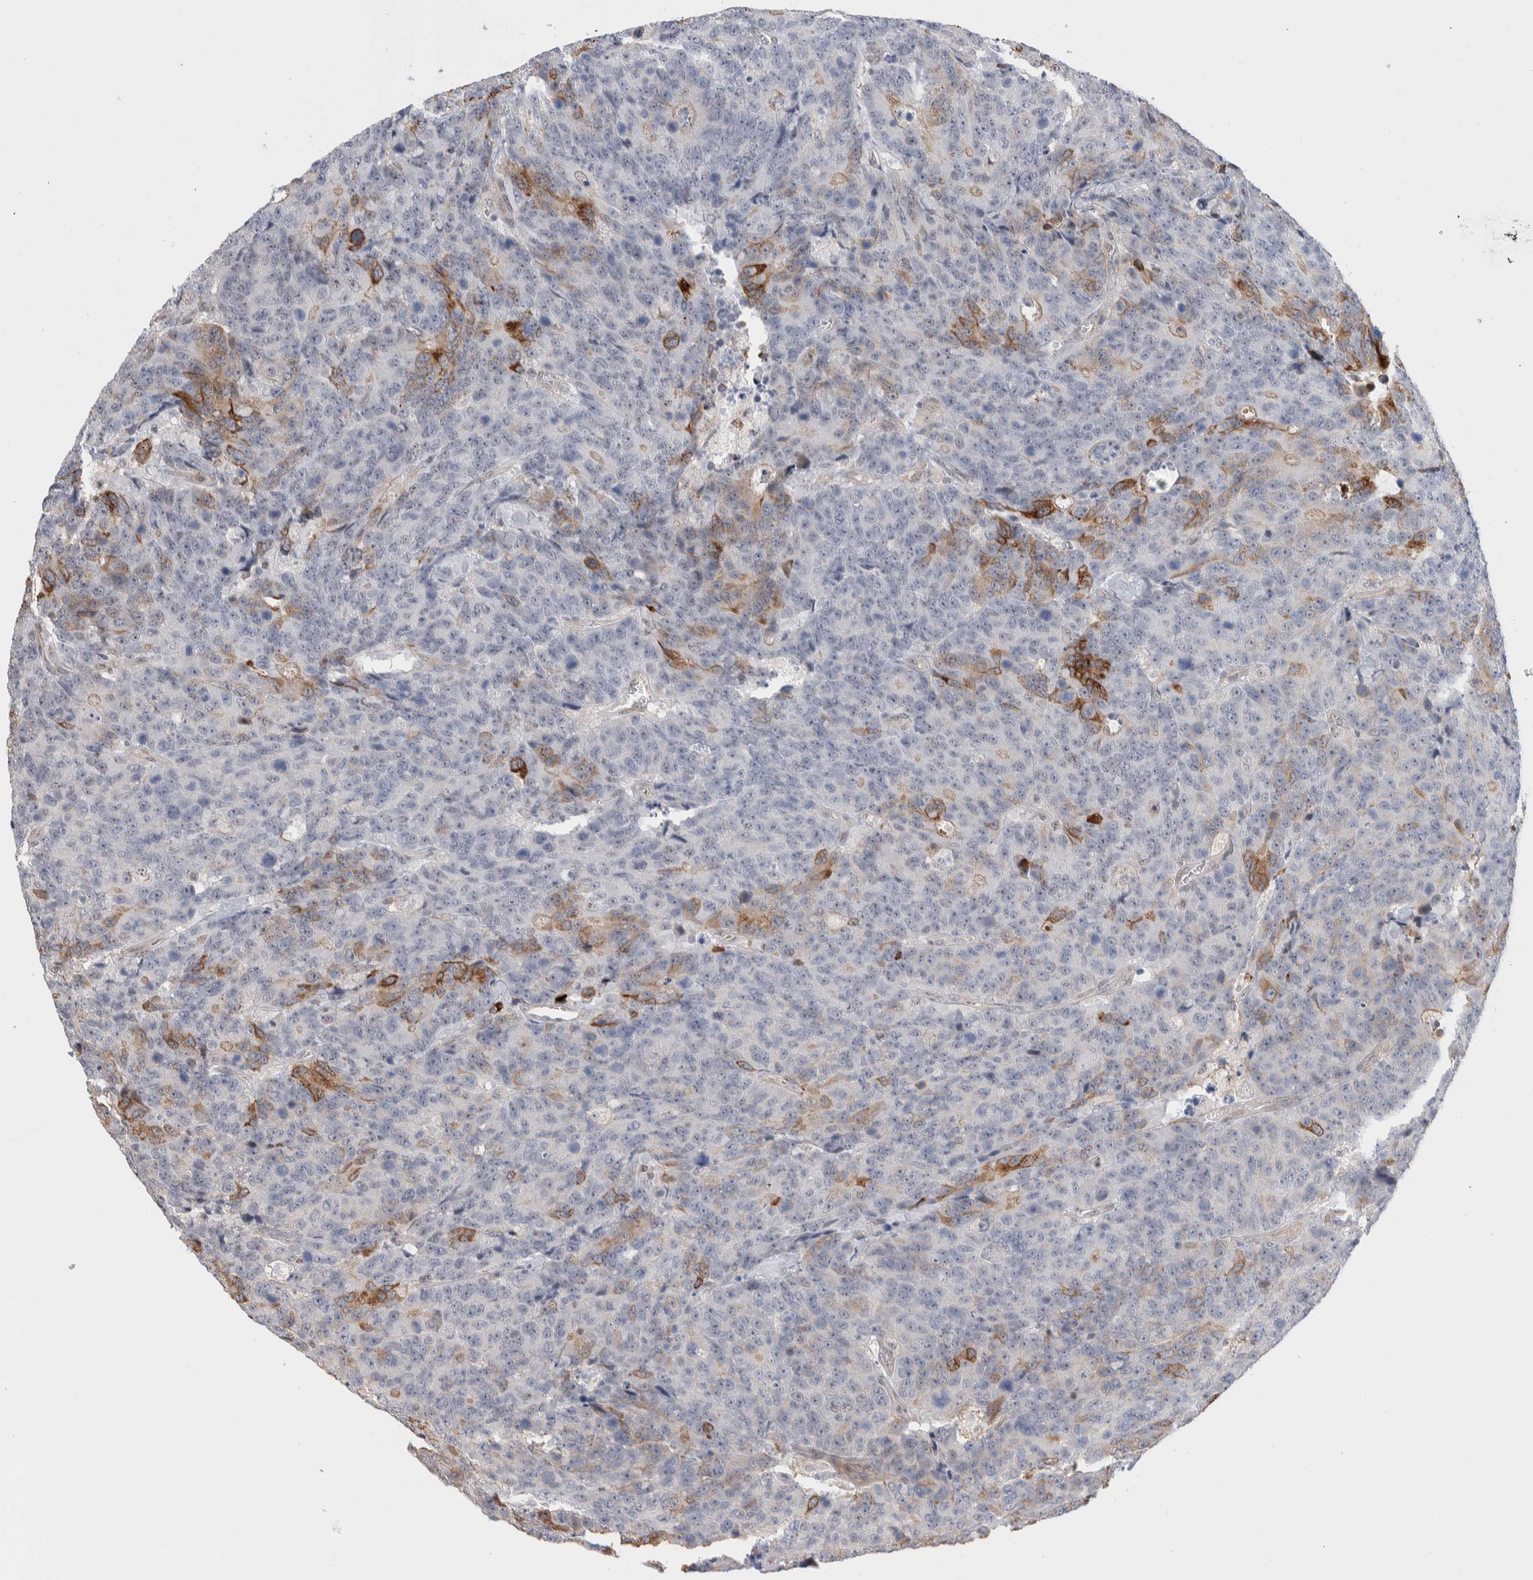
{"staining": {"intensity": "moderate", "quantity": "<25%", "location": "cytoplasmic/membranous"}, "tissue": "colorectal cancer", "cell_type": "Tumor cells", "image_type": "cancer", "snomed": [{"axis": "morphology", "description": "Adenocarcinoma, NOS"}, {"axis": "topography", "description": "Colon"}], "caption": "Colorectal adenocarcinoma stained for a protein (brown) exhibits moderate cytoplasmic/membranous positive expression in about <25% of tumor cells.", "gene": "ZNF704", "patient": {"sex": "female", "age": 86}}